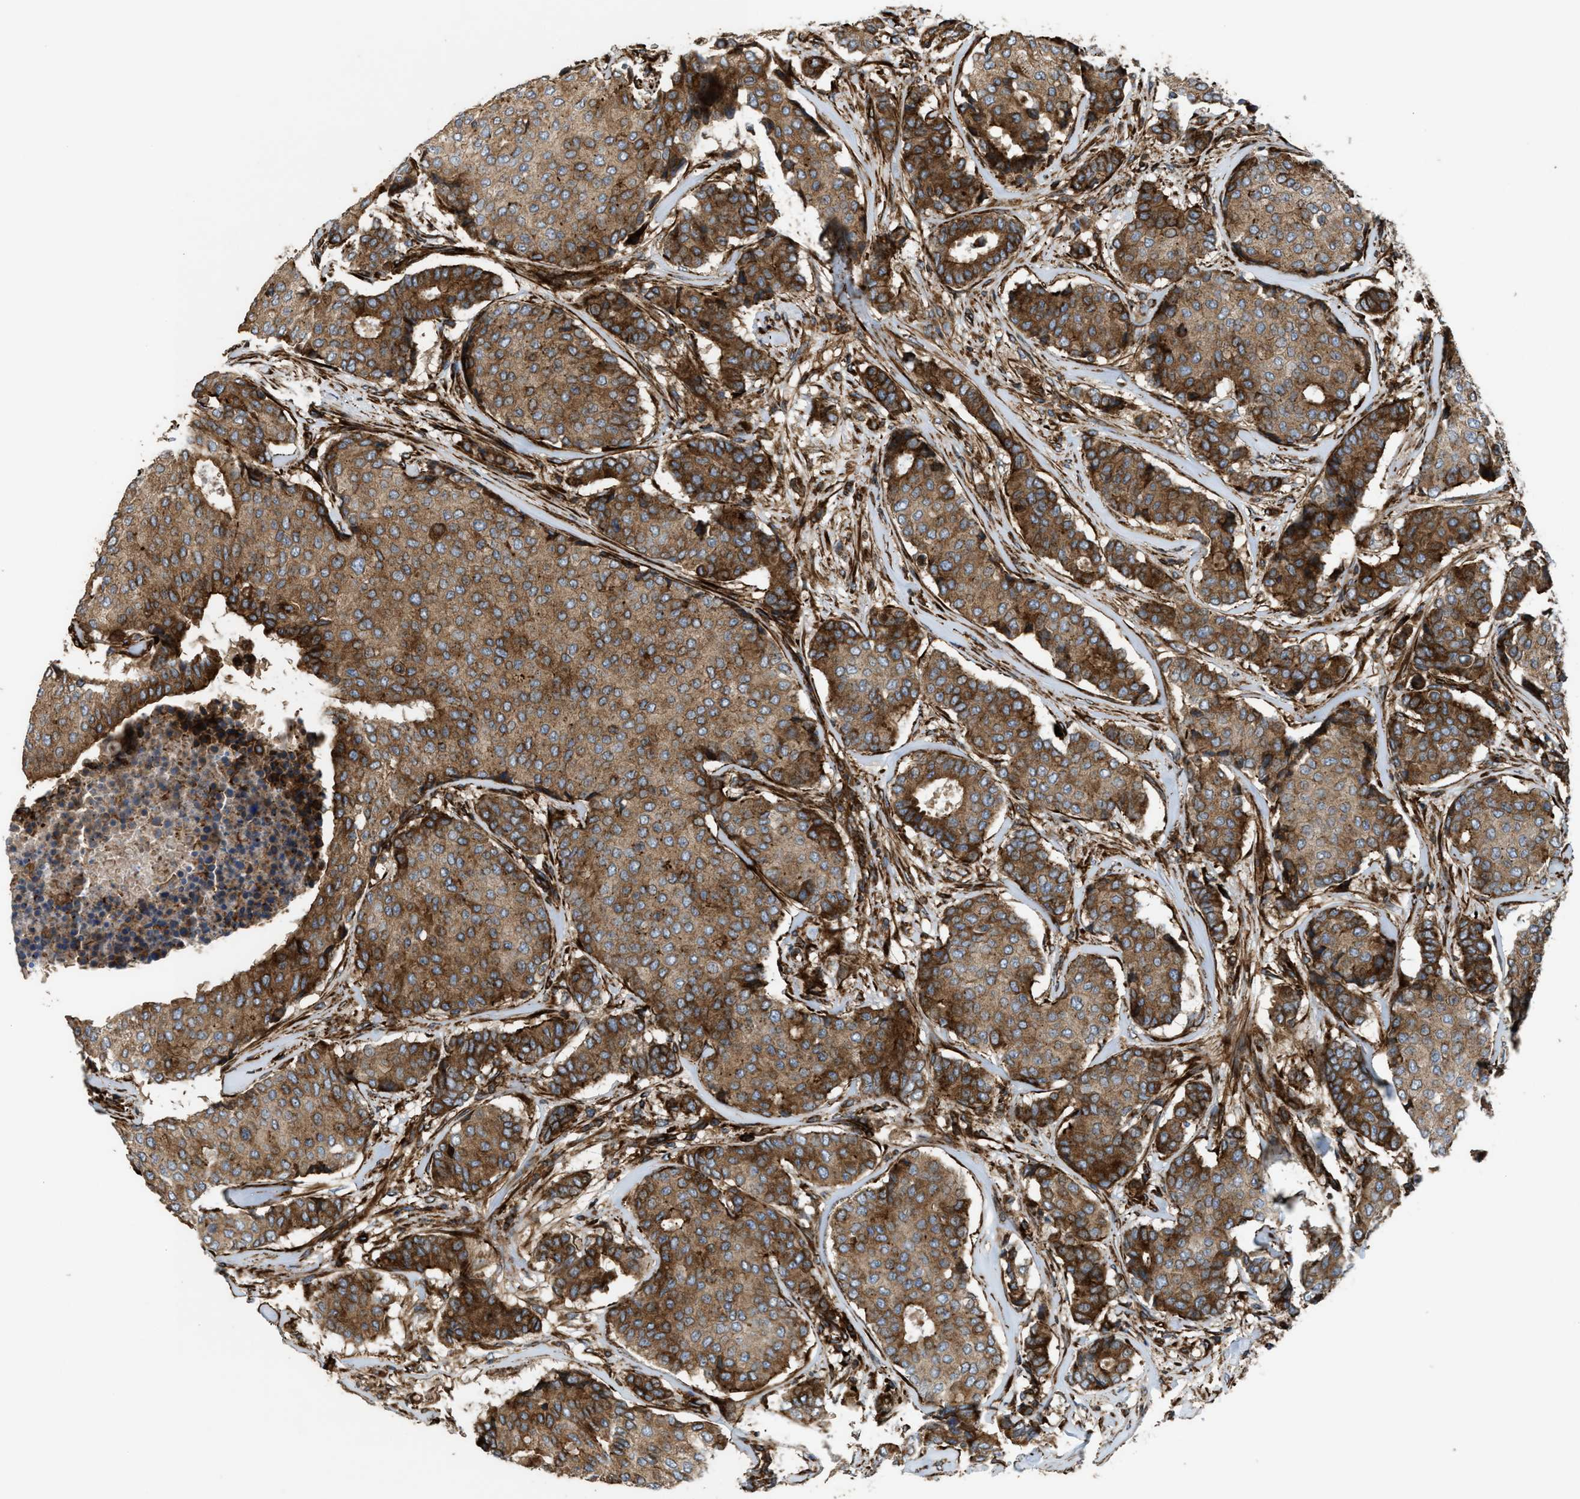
{"staining": {"intensity": "strong", "quantity": ">75%", "location": "cytoplasmic/membranous"}, "tissue": "breast cancer", "cell_type": "Tumor cells", "image_type": "cancer", "snomed": [{"axis": "morphology", "description": "Duct carcinoma"}, {"axis": "topography", "description": "Breast"}], "caption": "DAB (3,3'-diaminobenzidine) immunohistochemical staining of human infiltrating ductal carcinoma (breast) displays strong cytoplasmic/membranous protein positivity in approximately >75% of tumor cells.", "gene": "EGLN1", "patient": {"sex": "female", "age": 75}}